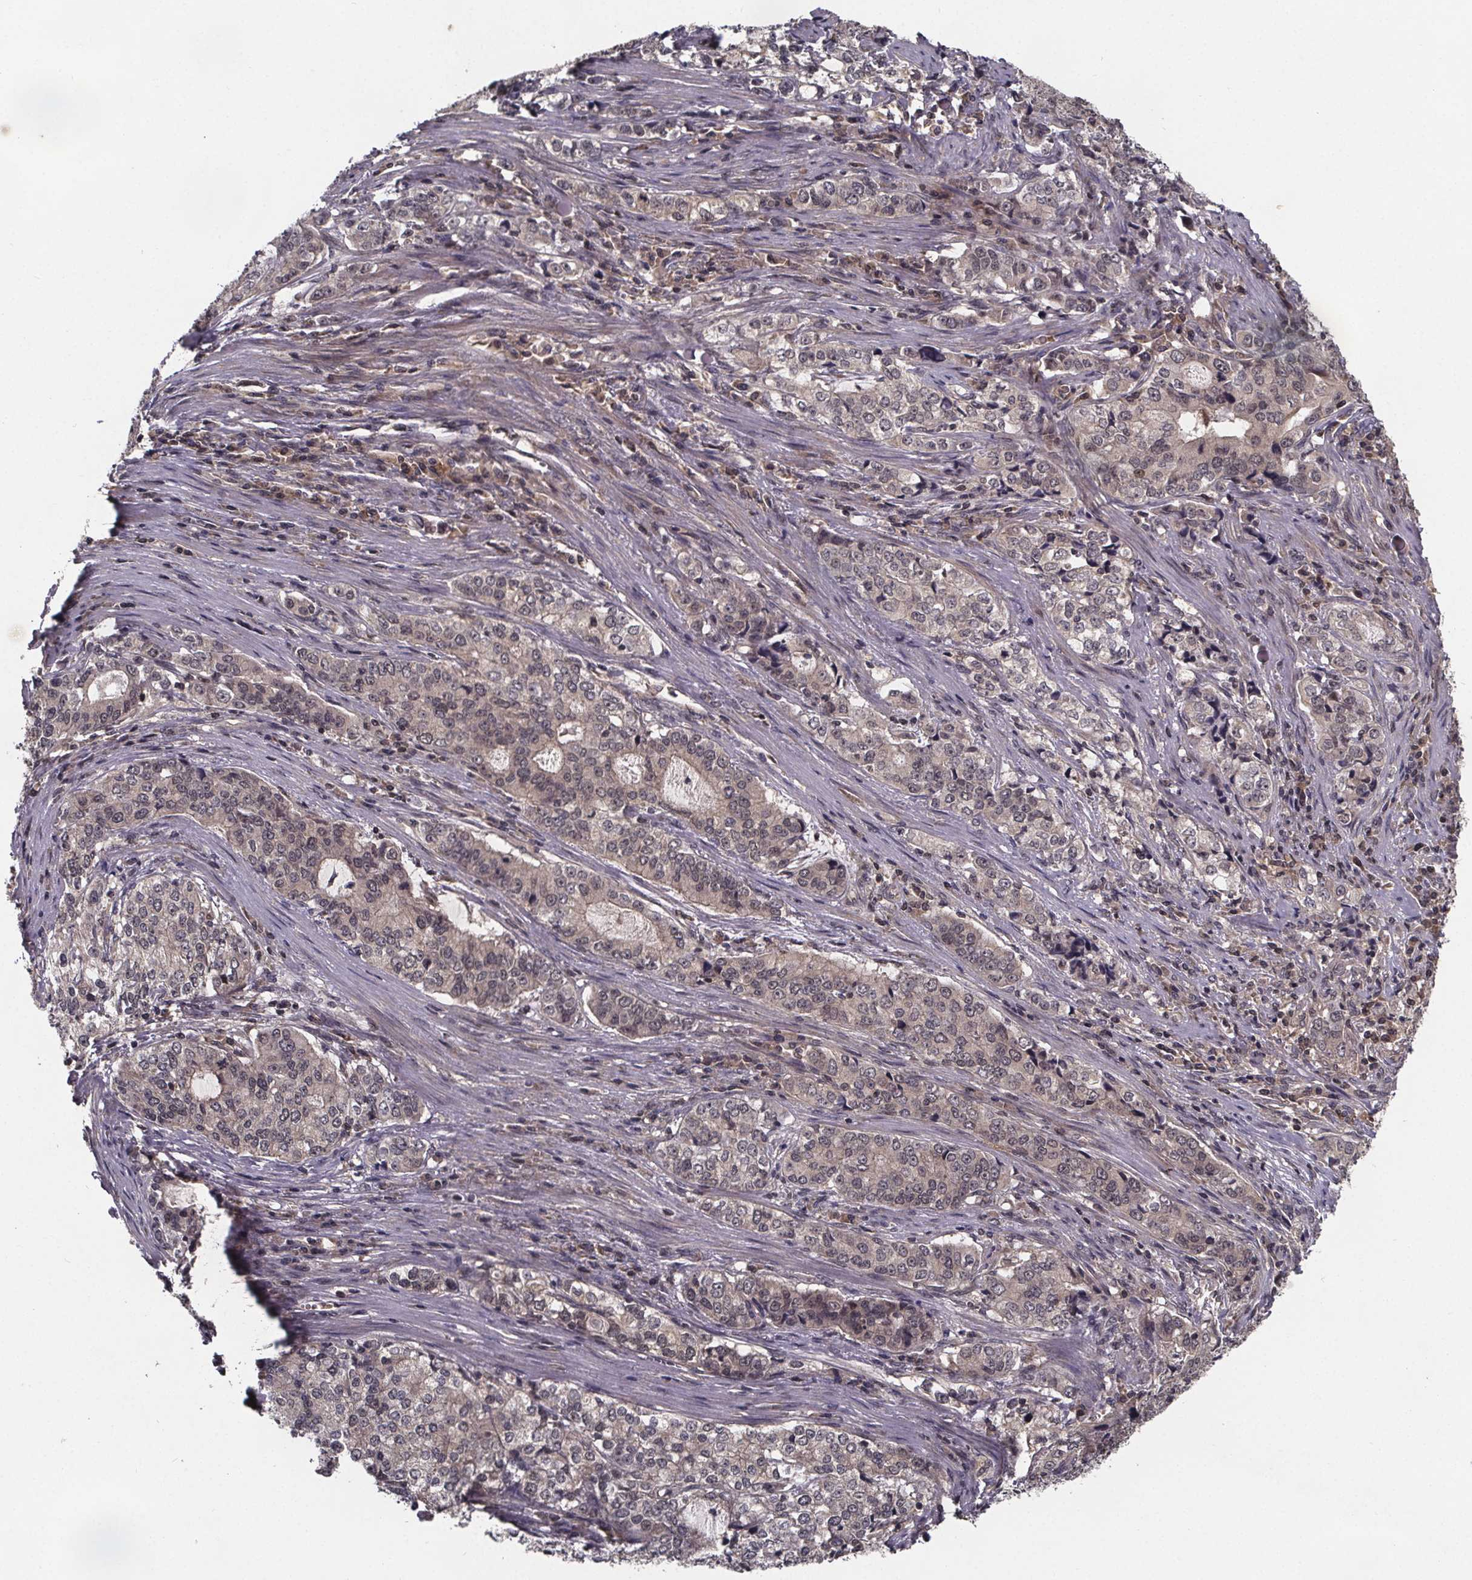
{"staining": {"intensity": "weak", "quantity": "<25%", "location": "cytoplasmic/membranous,nuclear"}, "tissue": "stomach cancer", "cell_type": "Tumor cells", "image_type": "cancer", "snomed": [{"axis": "morphology", "description": "Adenocarcinoma, NOS"}, {"axis": "topography", "description": "Stomach, lower"}], "caption": "High power microscopy image of an immunohistochemistry micrograph of stomach cancer, revealing no significant expression in tumor cells.", "gene": "FN3KRP", "patient": {"sex": "female", "age": 72}}